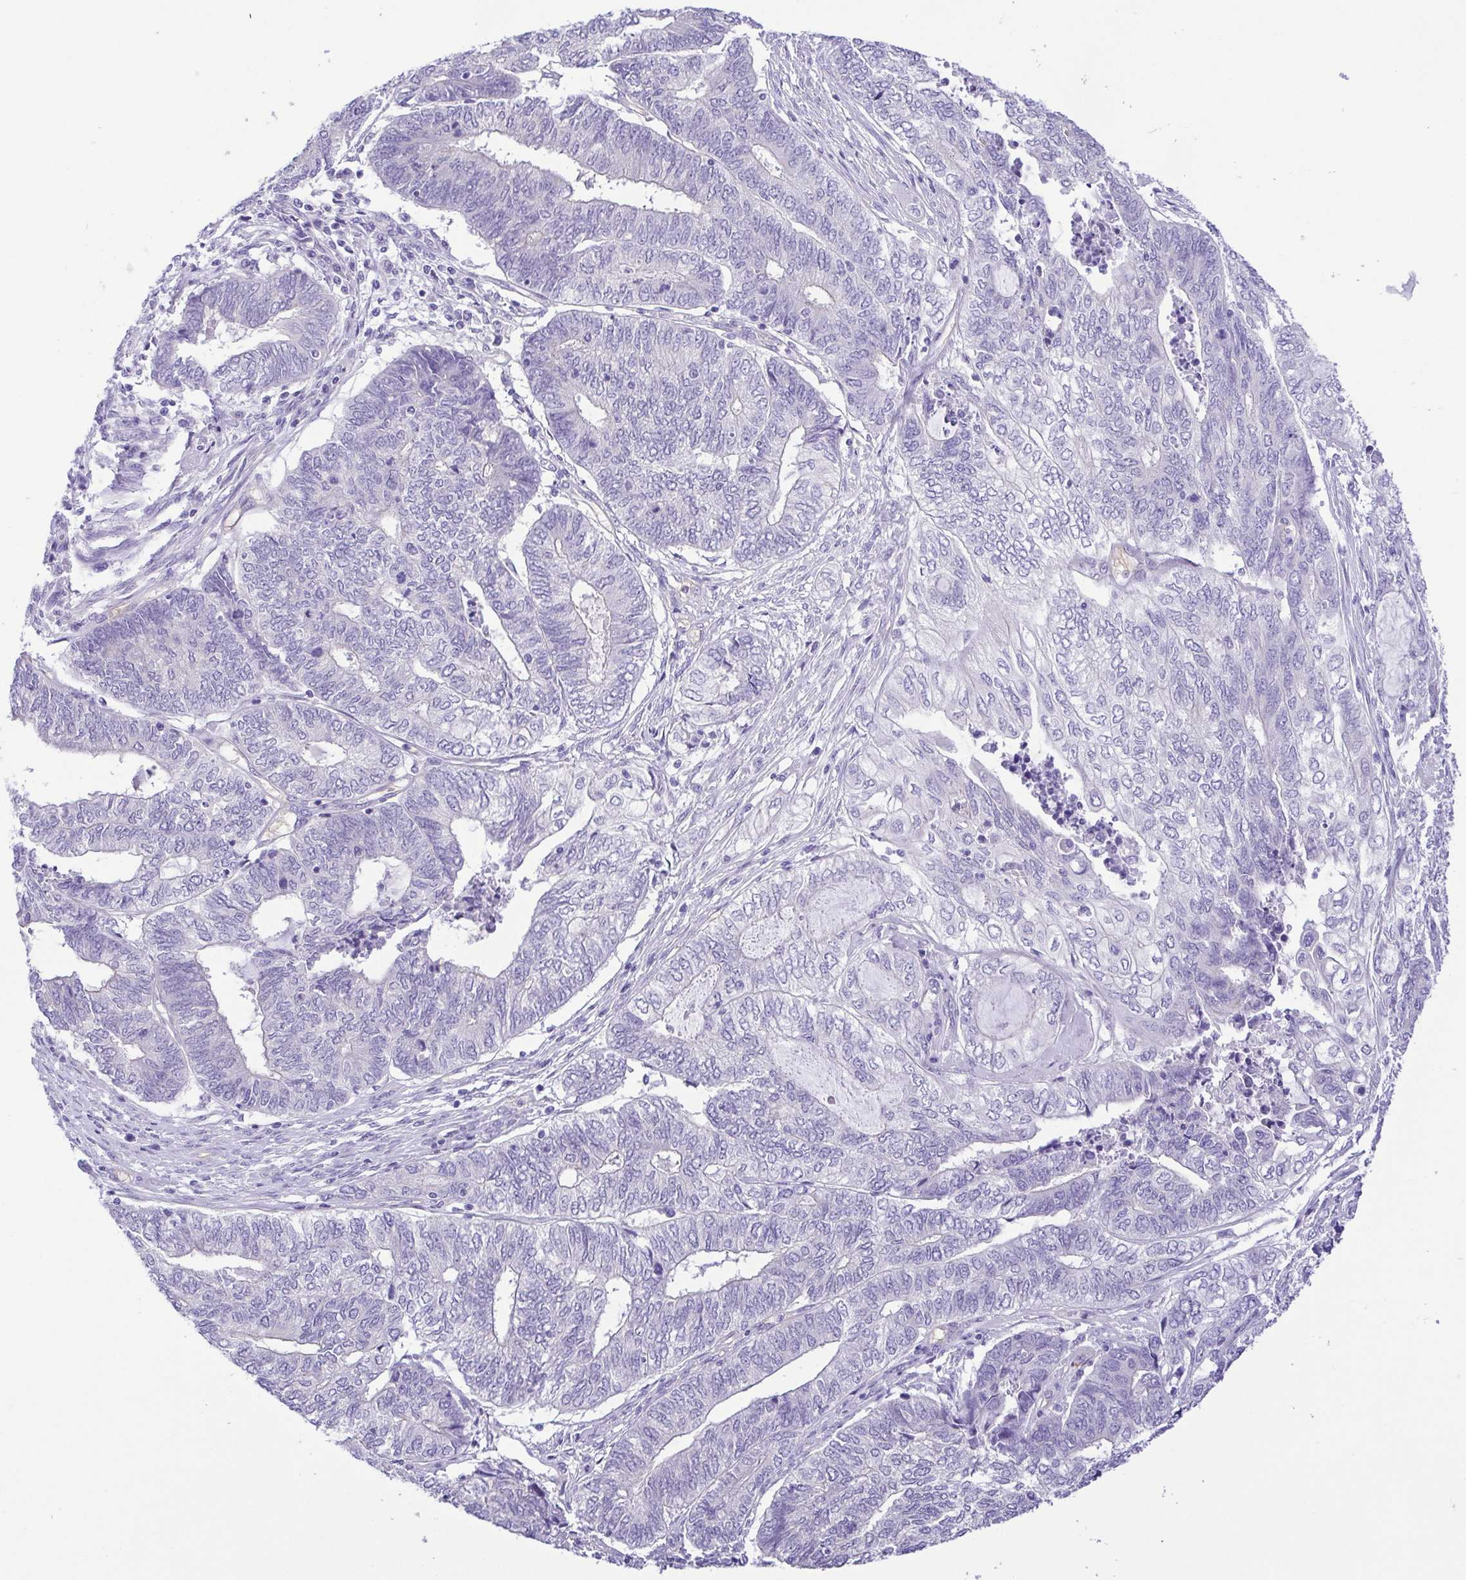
{"staining": {"intensity": "negative", "quantity": "none", "location": "none"}, "tissue": "endometrial cancer", "cell_type": "Tumor cells", "image_type": "cancer", "snomed": [{"axis": "morphology", "description": "Adenocarcinoma, NOS"}, {"axis": "topography", "description": "Uterus"}, {"axis": "topography", "description": "Endometrium"}], "caption": "Human endometrial adenocarcinoma stained for a protein using immunohistochemistry (IHC) displays no expression in tumor cells.", "gene": "EPB42", "patient": {"sex": "female", "age": 70}}